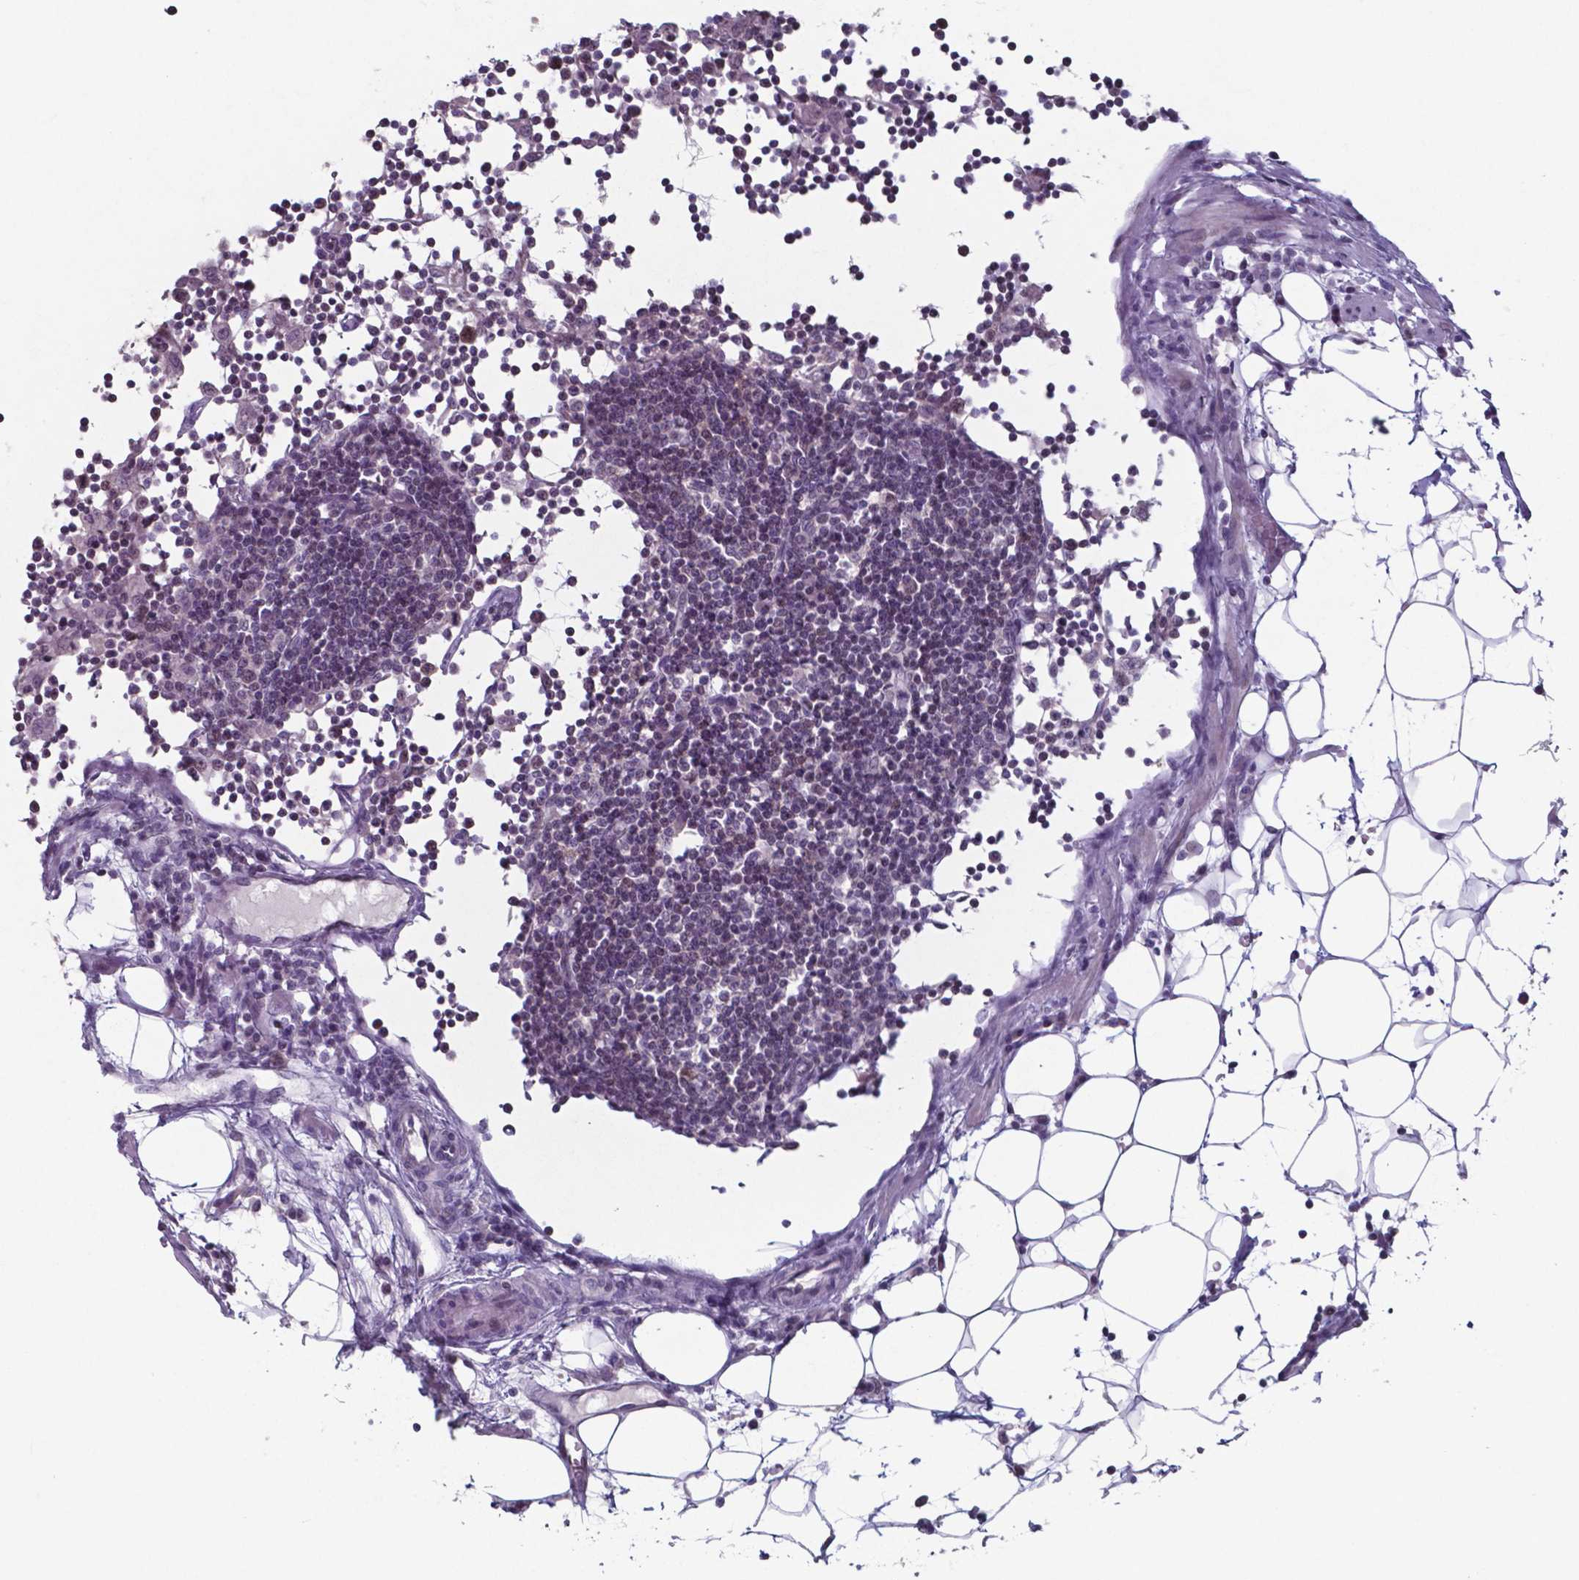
{"staining": {"intensity": "weak", "quantity": "<25%", "location": "nuclear"}, "tissue": "lymph node", "cell_type": "Germinal center cells", "image_type": "normal", "snomed": [{"axis": "morphology", "description": "Normal tissue, NOS"}, {"axis": "topography", "description": "Lymph node"}], "caption": "Immunohistochemistry (IHC) photomicrograph of normal lymph node stained for a protein (brown), which demonstrates no staining in germinal center cells.", "gene": "TDP2", "patient": {"sex": "female", "age": 72}}